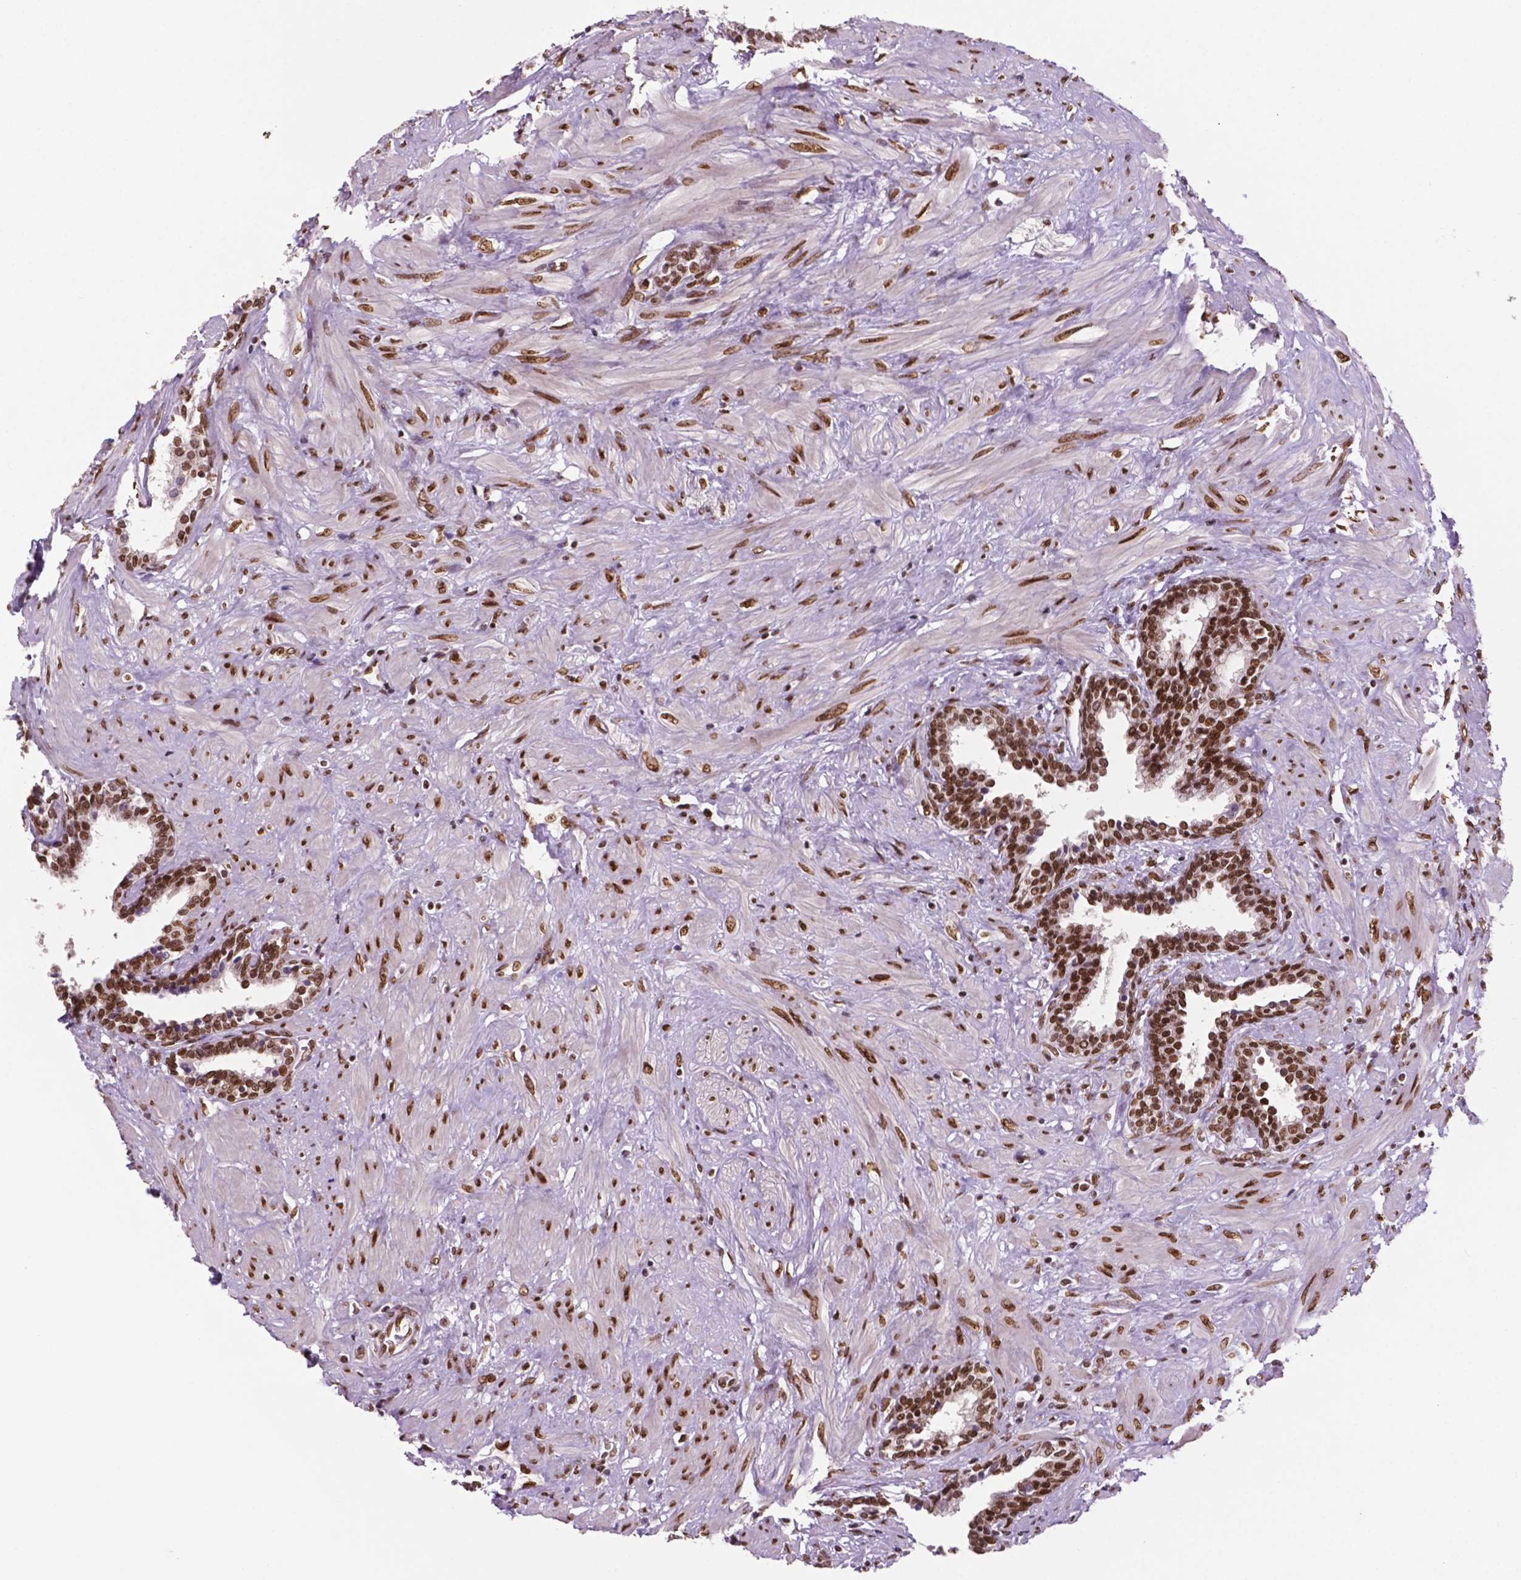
{"staining": {"intensity": "moderate", "quantity": ">75%", "location": "nuclear"}, "tissue": "prostate", "cell_type": "Glandular cells", "image_type": "normal", "snomed": [{"axis": "morphology", "description": "Normal tissue, NOS"}, {"axis": "topography", "description": "Prostate"}], "caption": "IHC of unremarkable prostate shows medium levels of moderate nuclear expression in about >75% of glandular cells. (DAB (3,3'-diaminobenzidine) = brown stain, brightfield microscopy at high magnification).", "gene": "MLH1", "patient": {"sex": "male", "age": 55}}